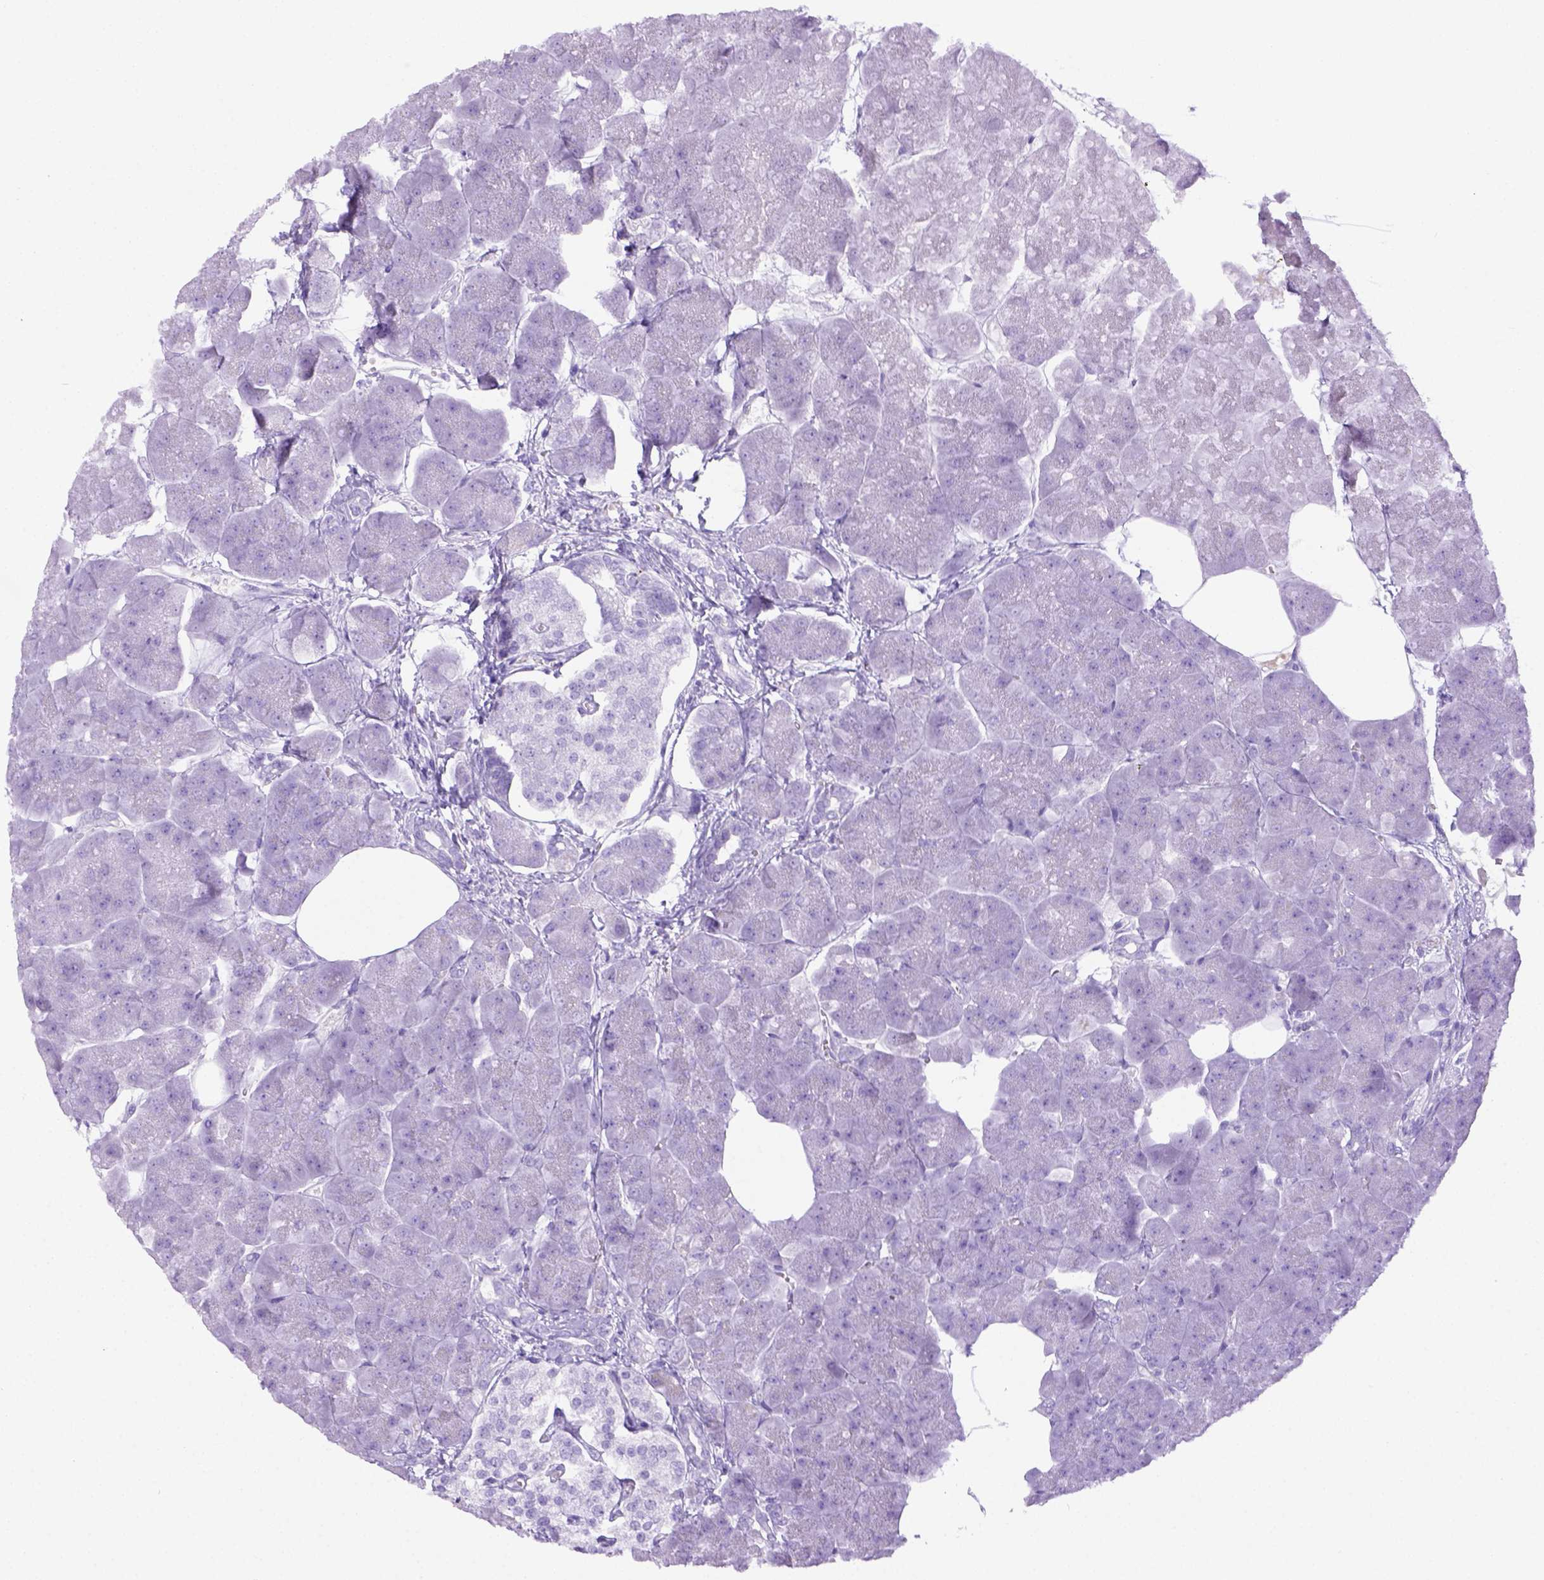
{"staining": {"intensity": "negative", "quantity": "none", "location": "none"}, "tissue": "pancreas", "cell_type": "Exocrine glandular cells", "image_type": "normal", "snomed": [{"axis": "morphology", "description": "Normal tissue, NOS"}, {"axis": "topography", "description": "Adipose tissue"}, {"axis": "topography", "description": "Pancreas"}, {"axis": "topography", "description": "Peripheral nerve tissue"}], "caption": "Pancreas stained for a protein using immunohistochemistry shows no expression exocrine glandular cells.", "gene": "ITIH4", "patient": {"sex": "female", "age": 58}}